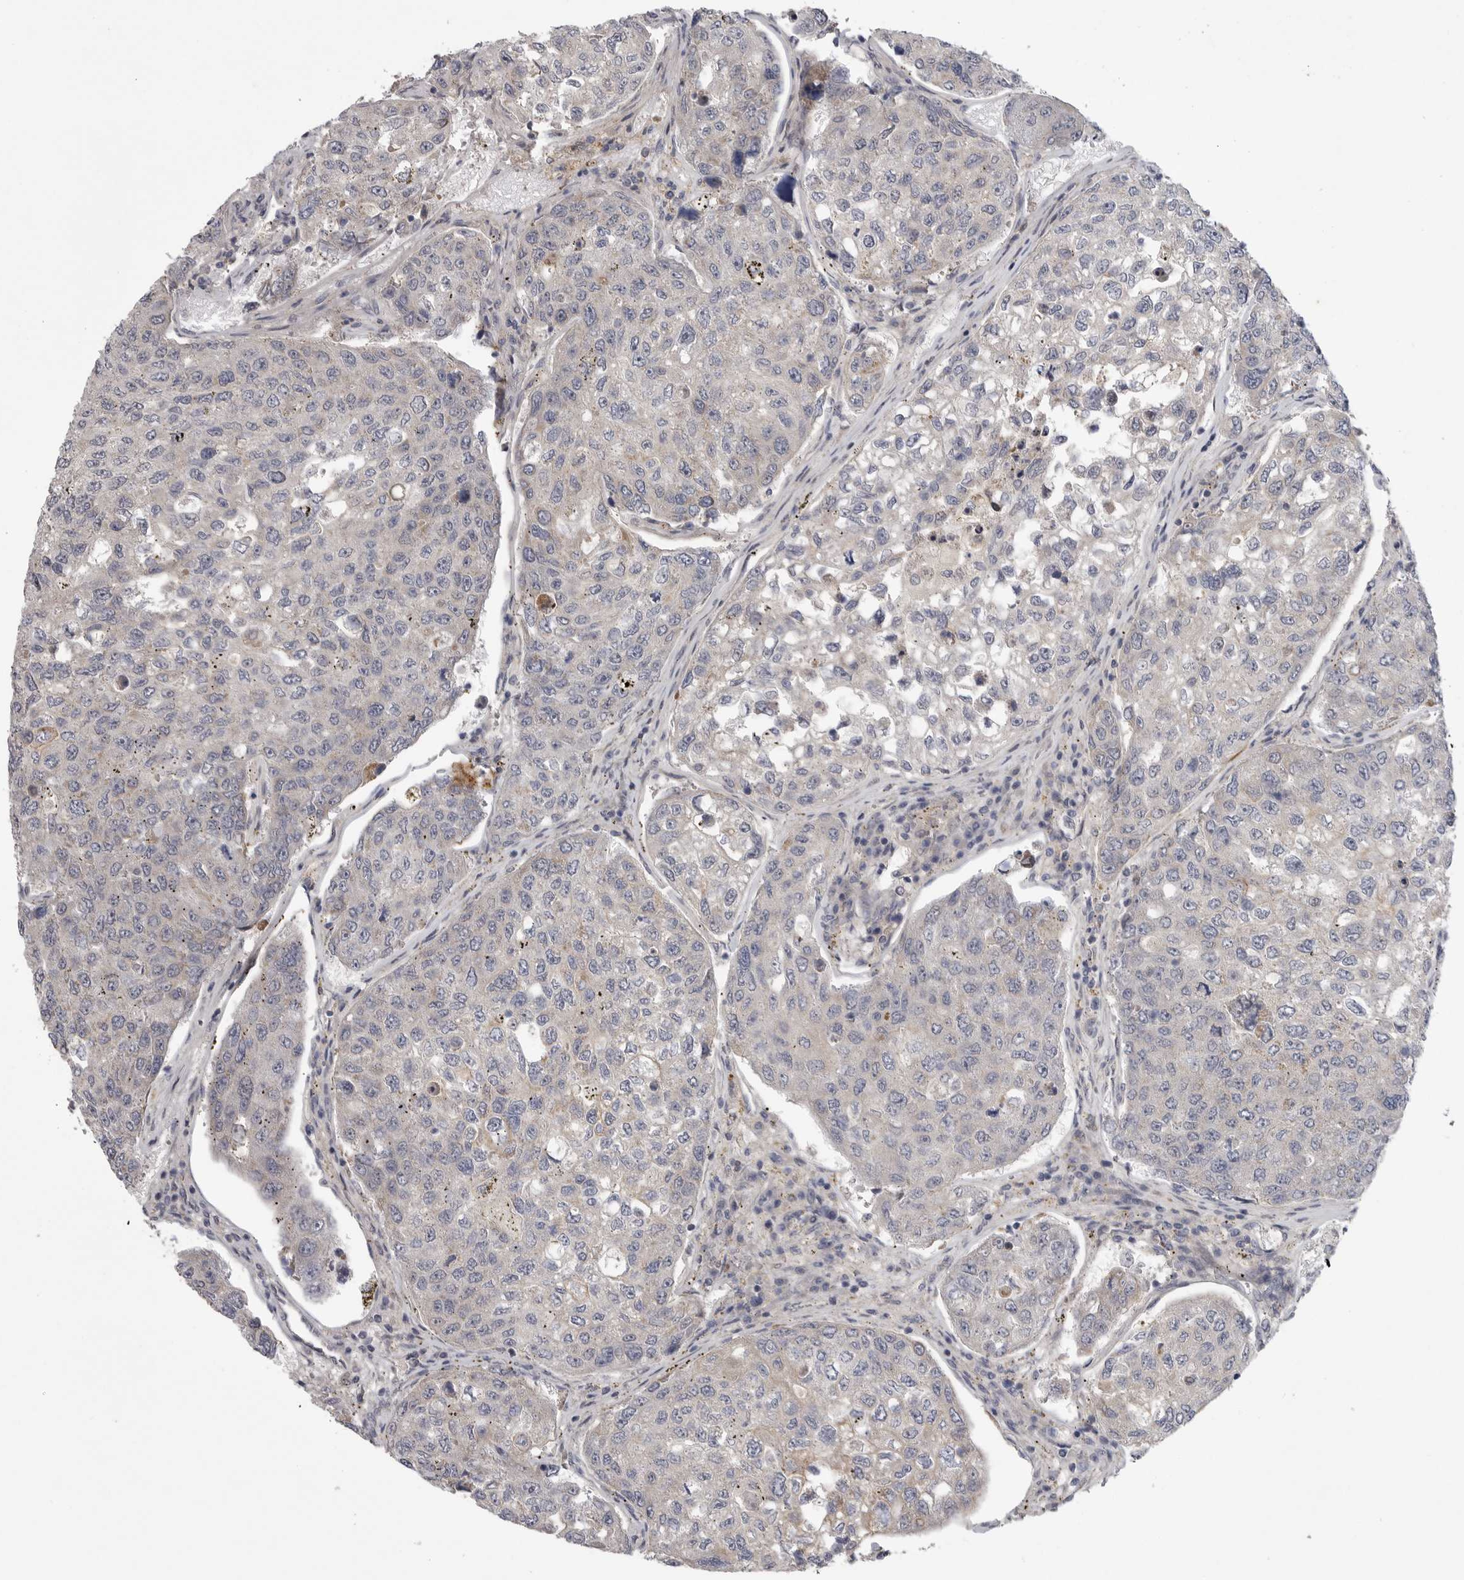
{"staining": {"intensity": "negative", "quantity": "none", "location": "none"}, "tissue": "urothelial cancer", "cell_type": "Tumor cells", "image_type": "cancer", "snomed": [{"axis": "morphology", "description": "Urothelial carcinoma, High grade"}, {"axis": "topography", "description": "Lymph node"}, {"axis": "topography", "description": "Urinary bladder"}], "caption": "Protein analysis of urothelial carcinoma (high-grade) exhibits no significant staining in tumor cells.", "gene": "FBXO43", "patient": {"sex": "male", "age": 51}}